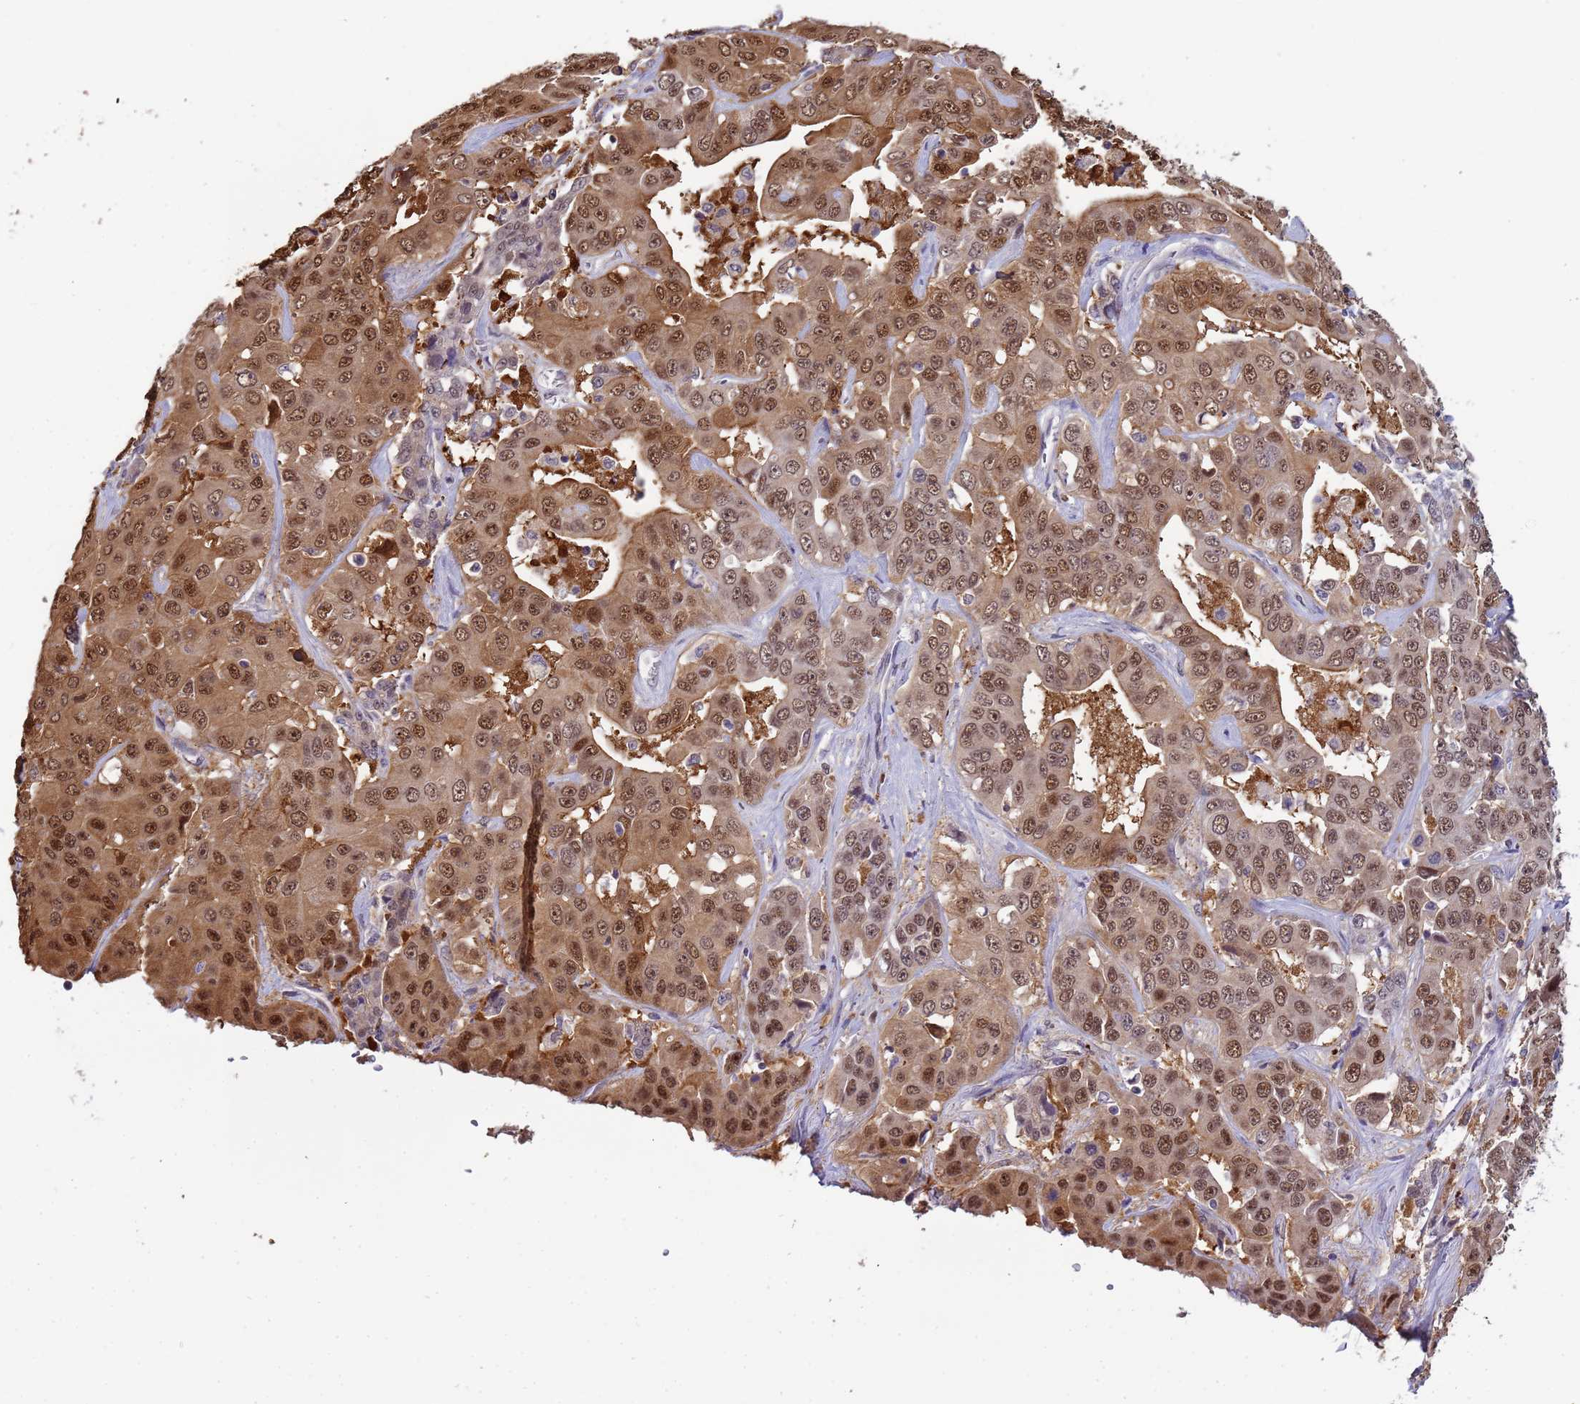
{"staining": {"intensity": "moderate", "quantity": ">75%", "location": "nuclear"}, "tissue": "liver cancer", "cell_type": "Tumor cells", "image_type": "cancer", "snomed": [{"axis": "morphology", "description": "Cholangiocarcinoma"}, {"axis": "topography", "description": "Liver"}], "caption": "The immunohistochemical stain shows moderate nuclear staining in tumor cells of liver cancer (cholangiocarcinoma) tissue.", "gene": "ZBTB5", "patient": {"sex": "female", "age": 52}}